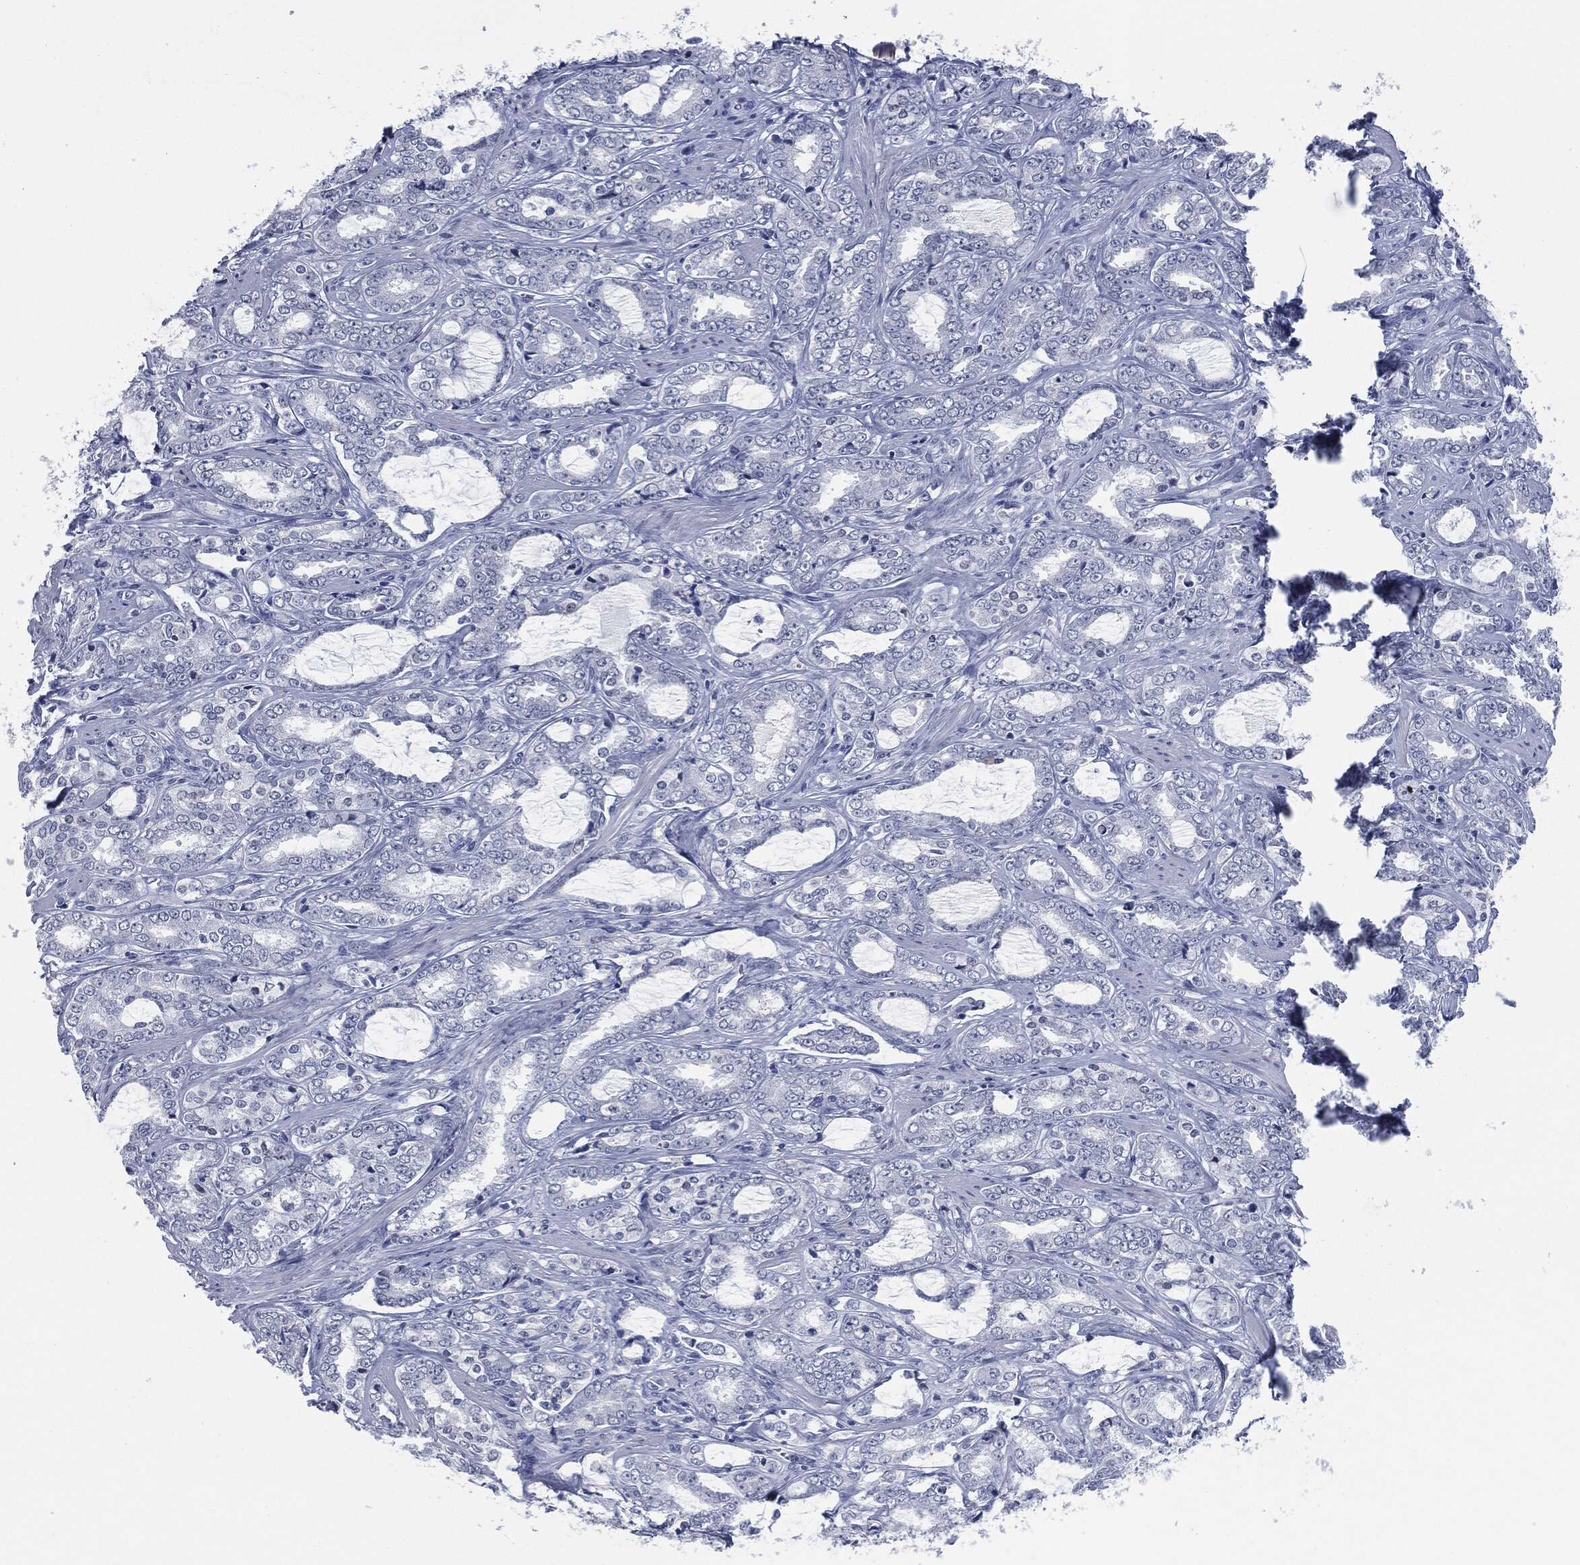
{"staining": {"intensity": "negative", "quantity": "none", "location": "none"}, "tissue": "prostate cancer", "cell_type": "Tumor cells", "image_type": "cancer", "snomed": [{"axis": "morphology", "description": "Adenocarcinoma, Medium grade"}, {"axis": "topography", "description": "Prostate"}], "caption": "Immunohistochemistry histopathology image of neoplastic tissue: human medium-grade adenocarcinoma (prostate) stained with DAB (3,3'-diaminobenzidine) displays no significant protein positivity in tumor cells.", "gene": "MUC16", "patient": {"sex": "male", "age": 71}}